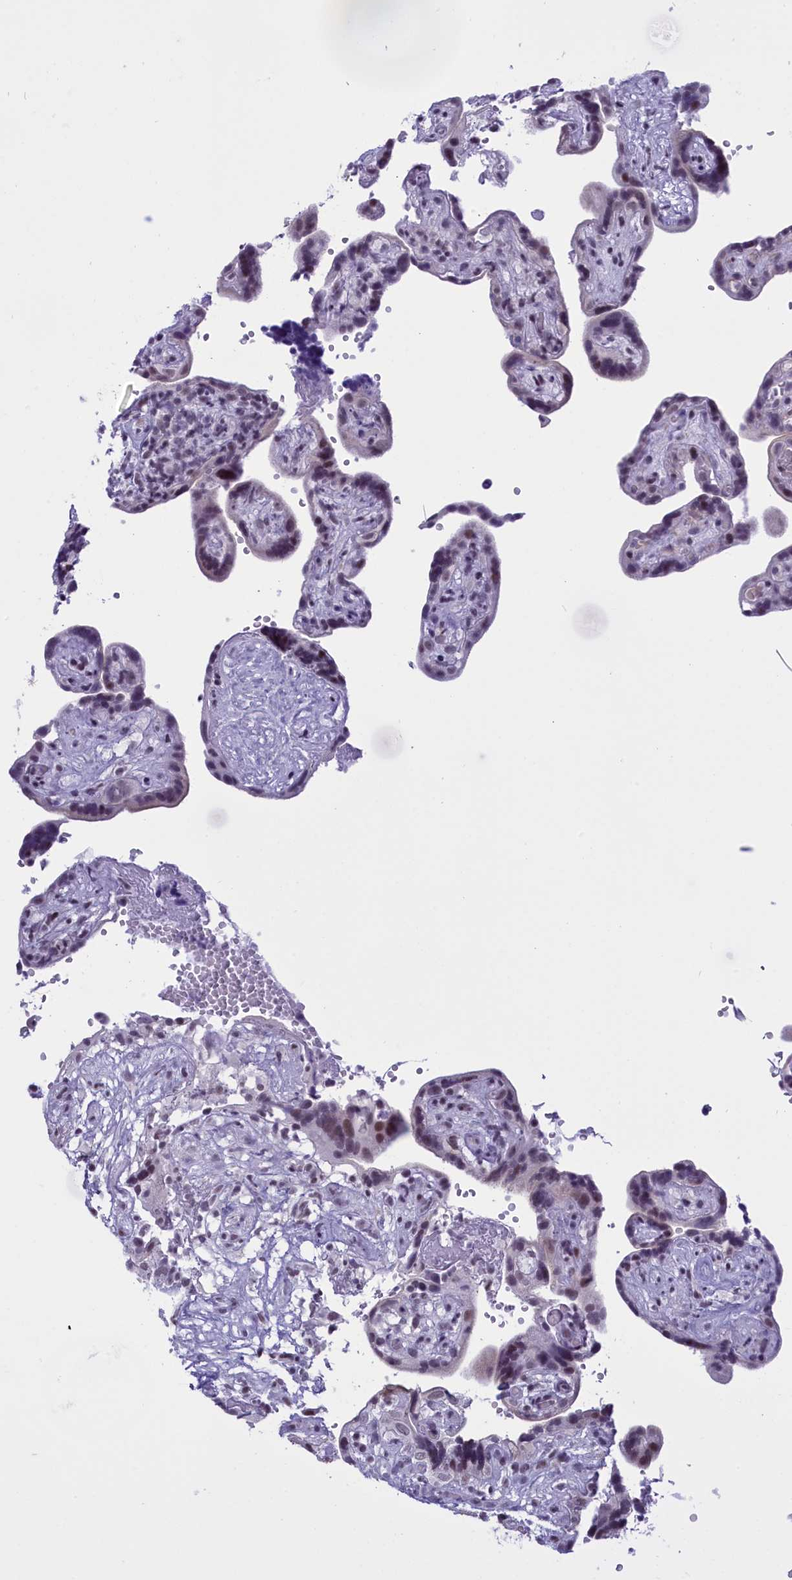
{"staining": {"intensity": "moderate", "quantity": "<25%", "location": "cytoplasmic/membranous,nuclear"}, "tissue": "placenta", "cell_type": "Decidual cells", "image_type": "normal", "snomed": [{"axis": "morphology", "description": "Normal tissue, NOS"}, {"axis": "topography", "description": "Placenta"}], "caption": "Immunohistochemical staining of benign placenta demonstrates low levels of moderate cytoplasmic/membranous,nuclear staining in about <25% of decidual cells.", "gene": "SPIRE2", "patient": {"sex": "female", "age": 30}}